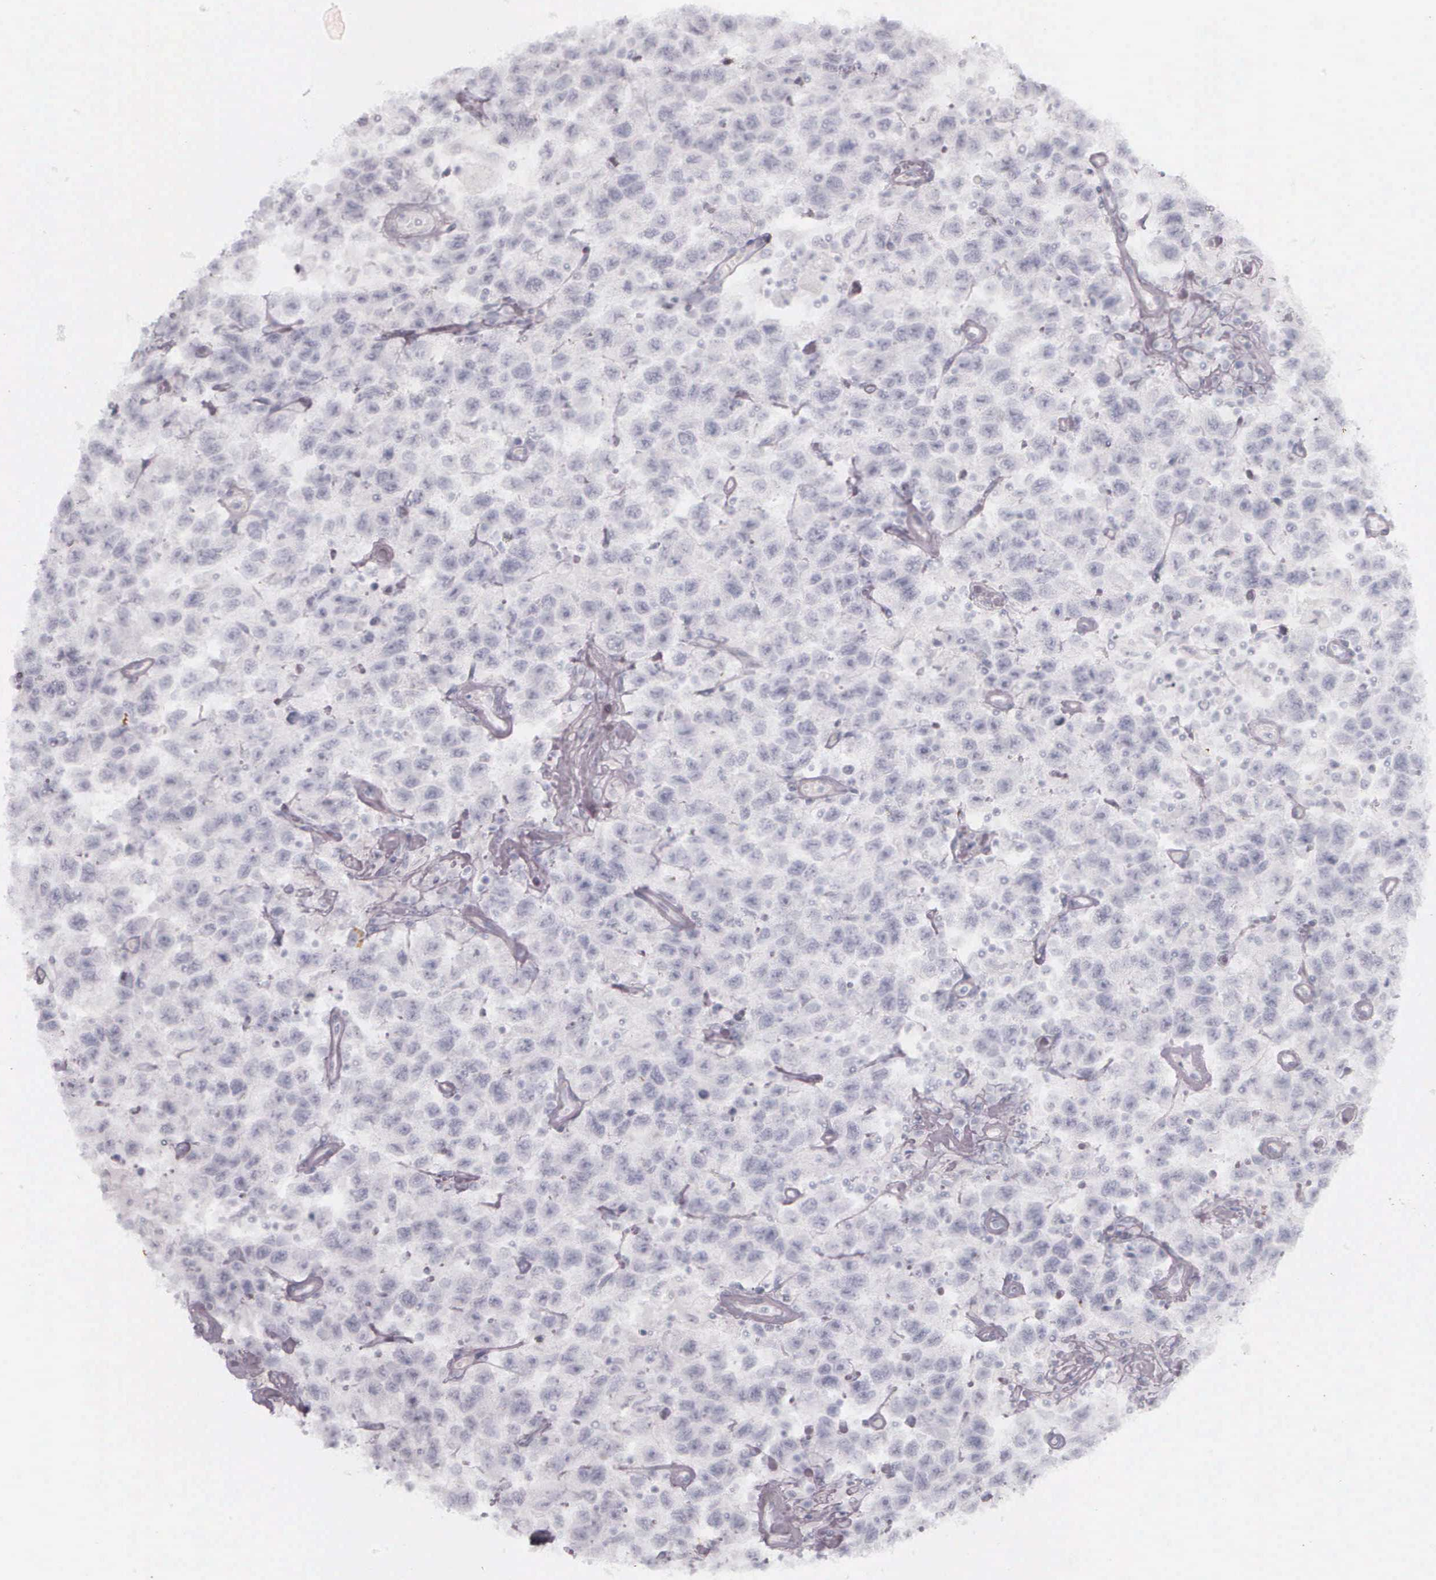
{"staining": {"intensity": "negative", "quantity": "none", "location": "none"}, "tissue": "testis cancer", "cell_type": "Tumor cells", "image_type": "cancer", "snomed": [{"axis": "morphology", "description": "Seminoma, NOS"}, {"axis": "topography", "description": "Testis"}], "caption": "Immunohistochemical staining of testis cancer exhibits no significant expression in tumor cells.", "gene": "KRT14", "patient": {"sex": "male", "age": 41}}